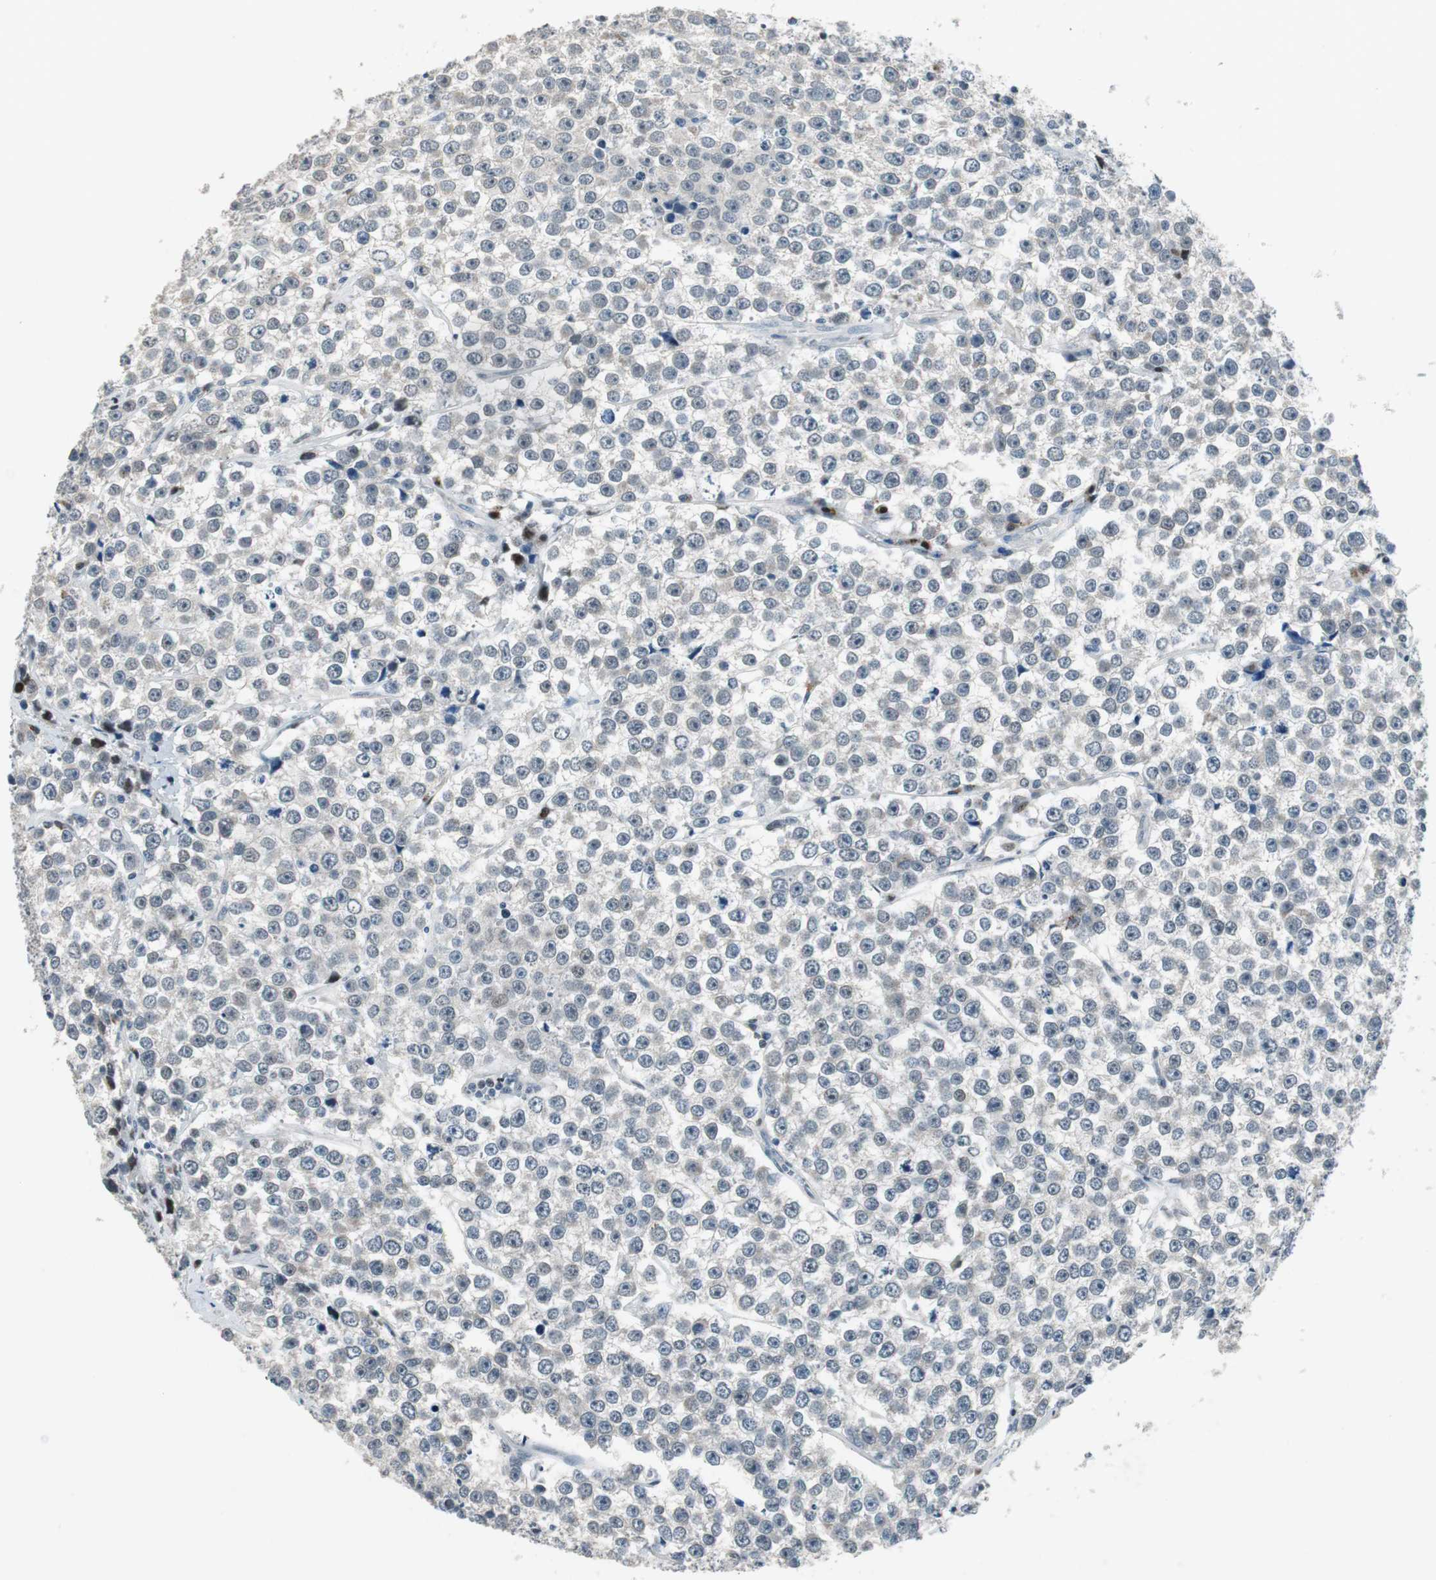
{"staining": {"intensity": "negative", "quantity": "none", "location": "none"}, "tissue": "testis cancer", "cell_type": "Tumor cells", "image_type": "cancer", "snomed": [{"axis": "morphology", "description": "Seminoma, NOS"}, {"axis": "morphology", "description": "Carcinoma, Embryonal, NOS"}, {"axis": "topography", "description": "Testis"}], "caption": "Seminoma (testis) stained for a protein using immunohistochemistry (IHC) reveals no positivity tumor cells.", "gene": "AJUBA", "patient": {"sex": "male", "age": 52}}